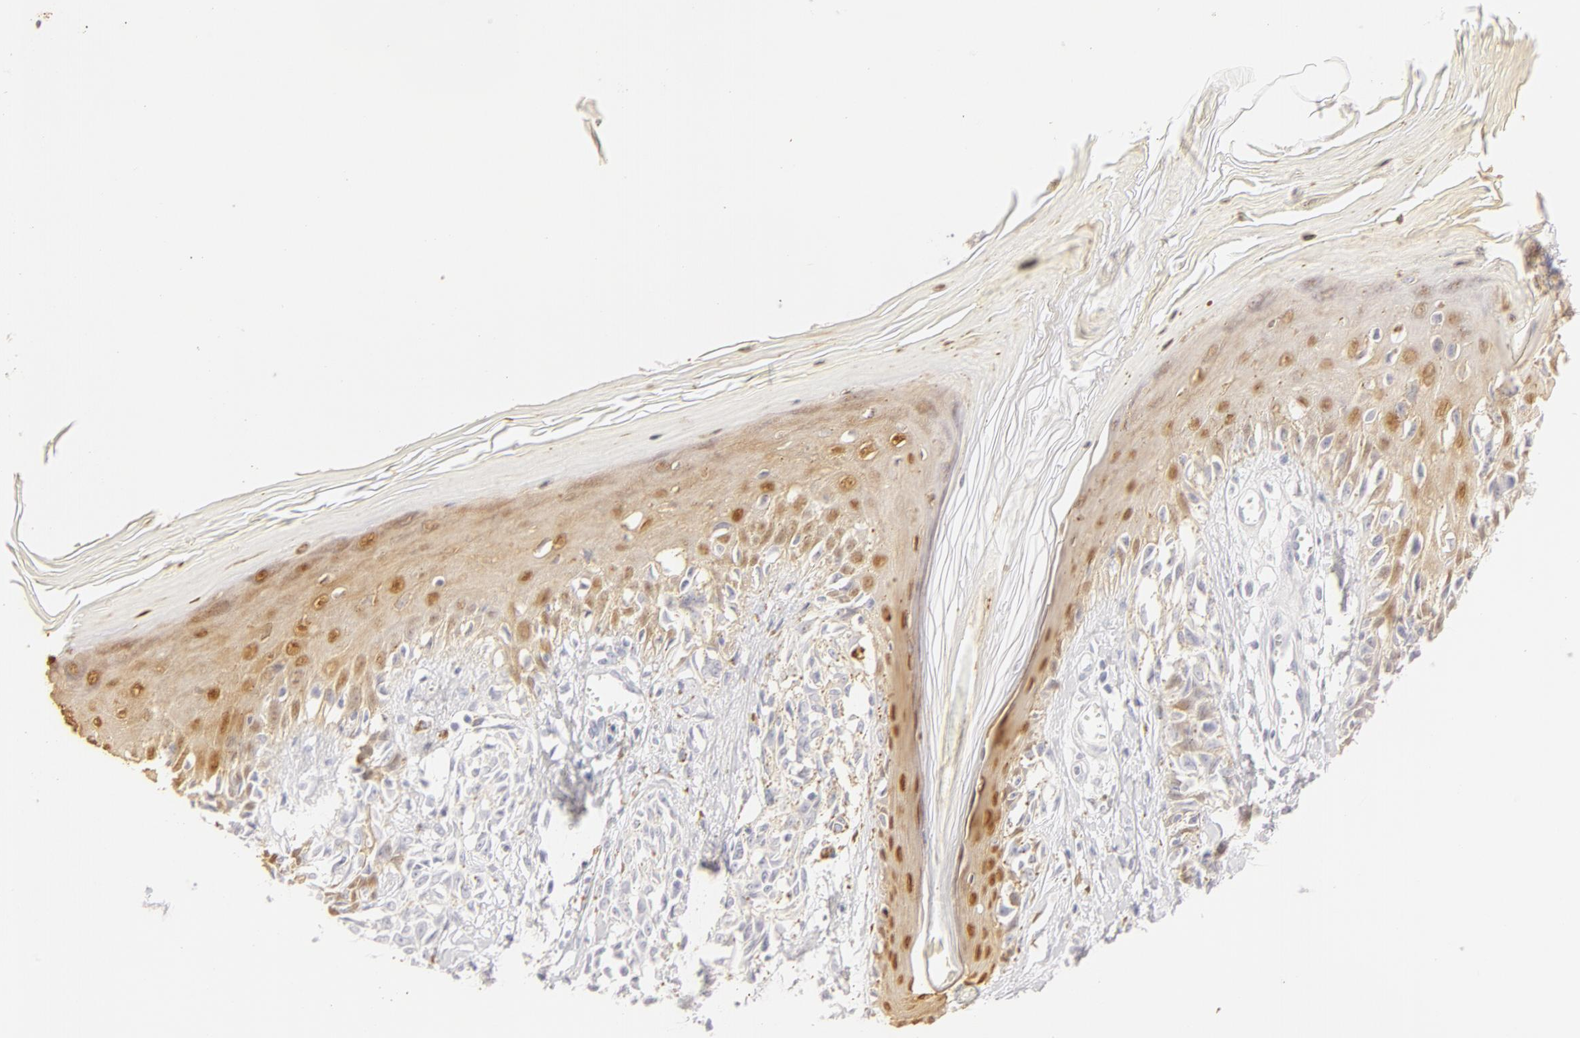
{"staining": {"intensity": "negative", "quantity": "none", "location": "none"}, "tissue": "melanoma", "cell_type": "Tumor cells", "image_type": "cancer", "snomed": [{"axis": "morphology", "description": "Malignant melanoma, NOS"}, {"axis": "topography", "description": "Skin"}], "caption": "Tumor cells show no significant protein positivity in malignant melanoma.", "gene": "LGALS7B", "patient": {"sex": "female", "age": 77}}